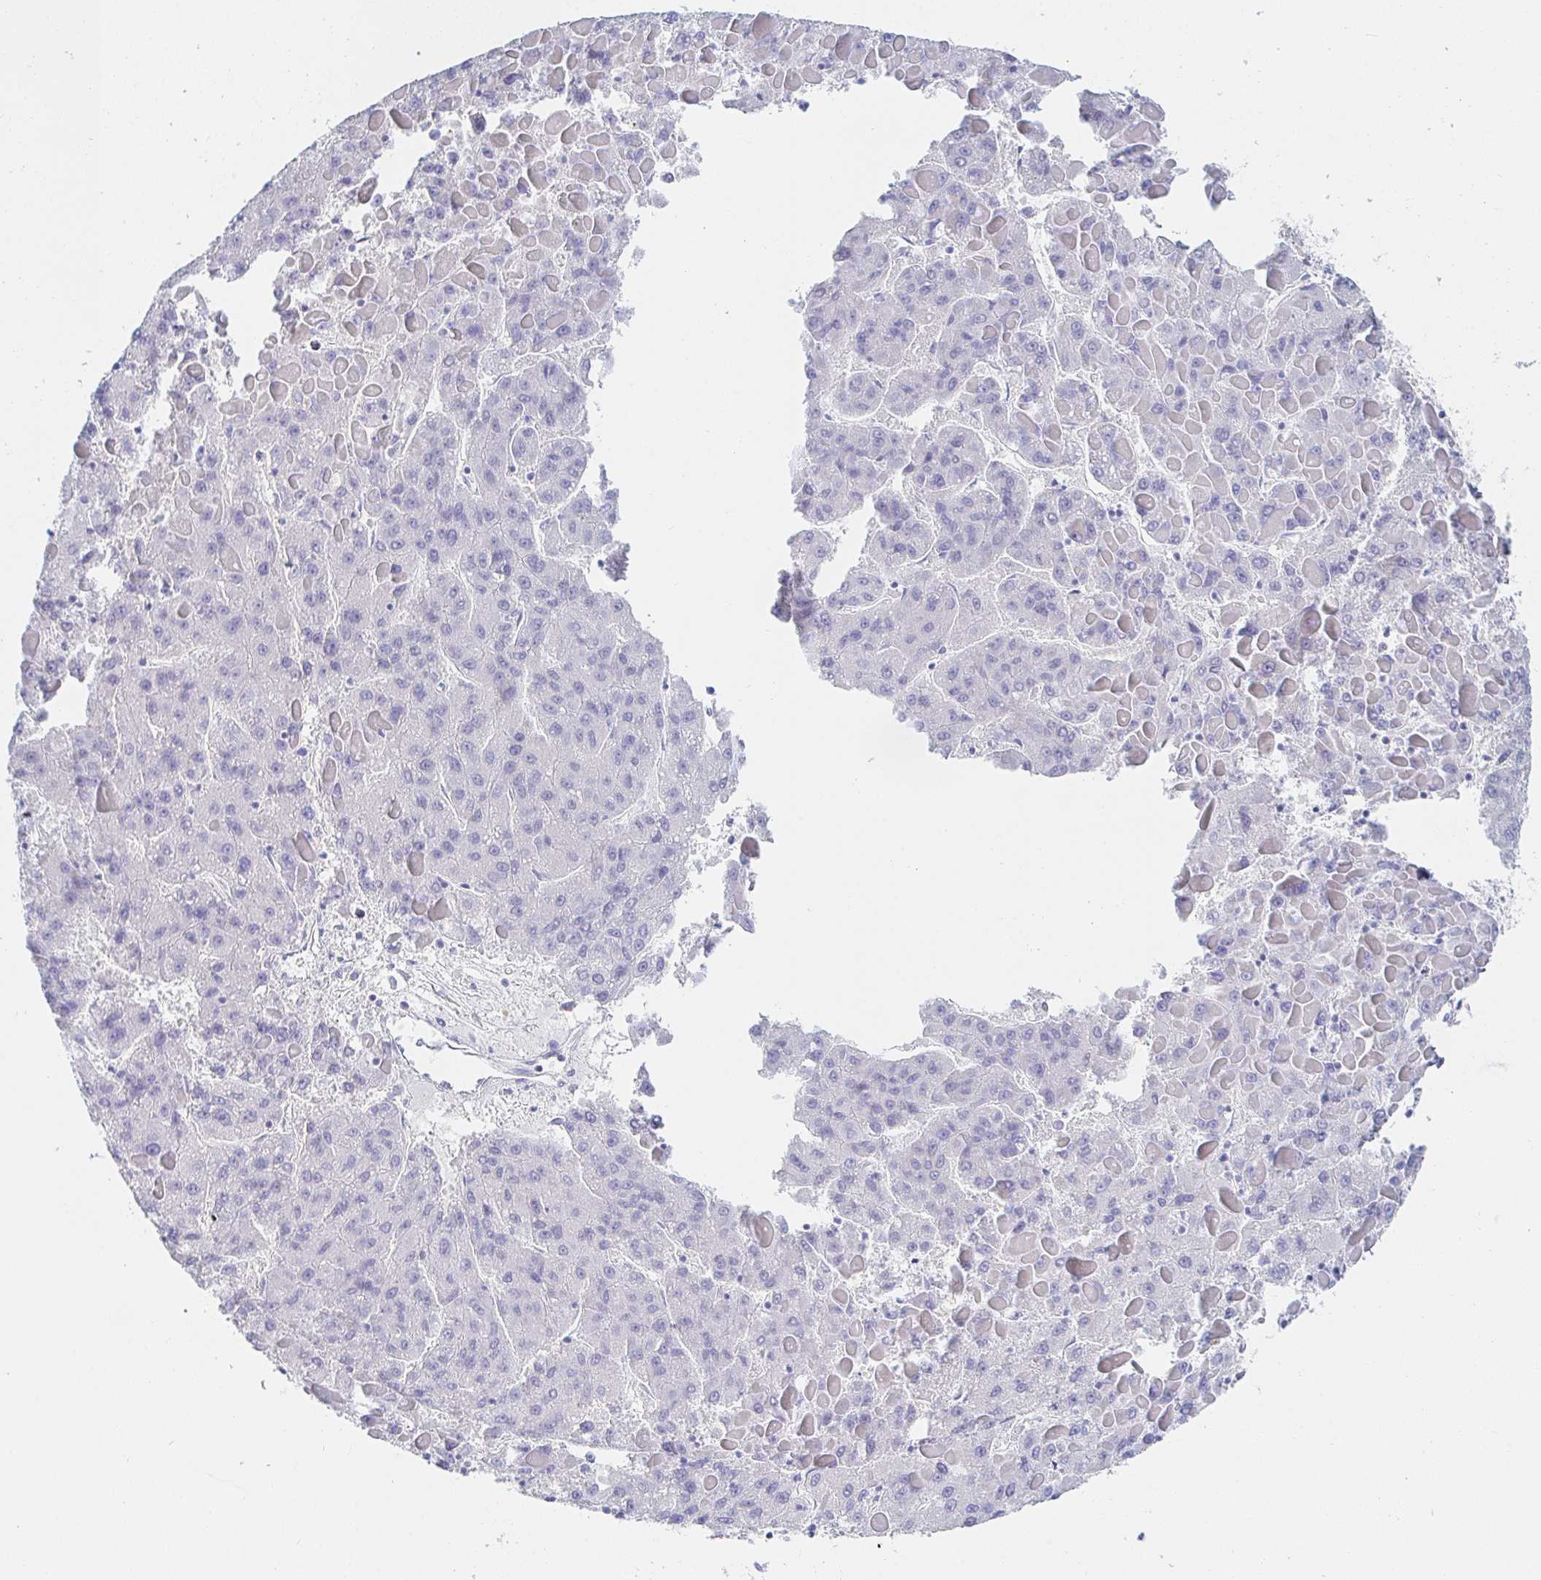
{"staining": {"intensity": "negative", "quantity": "none", "location": "none"}, "tissue": "liver cancer", "cell_type": "Tumor cells", "image_type": "cancer", "snomed": [{"axis": "morphology", "description": "Carcinoma, Hepatocellular, NOS"}, {"axis": "topography", "description": "Liver"}], "caption": "Human liver hepatocellular carcinoma stained for a protein using immunohistochemistry (IHC) displays no expression in tumor cells.", "gene": "PDE6B", "patient": {"sex": "female", "age": 82}}